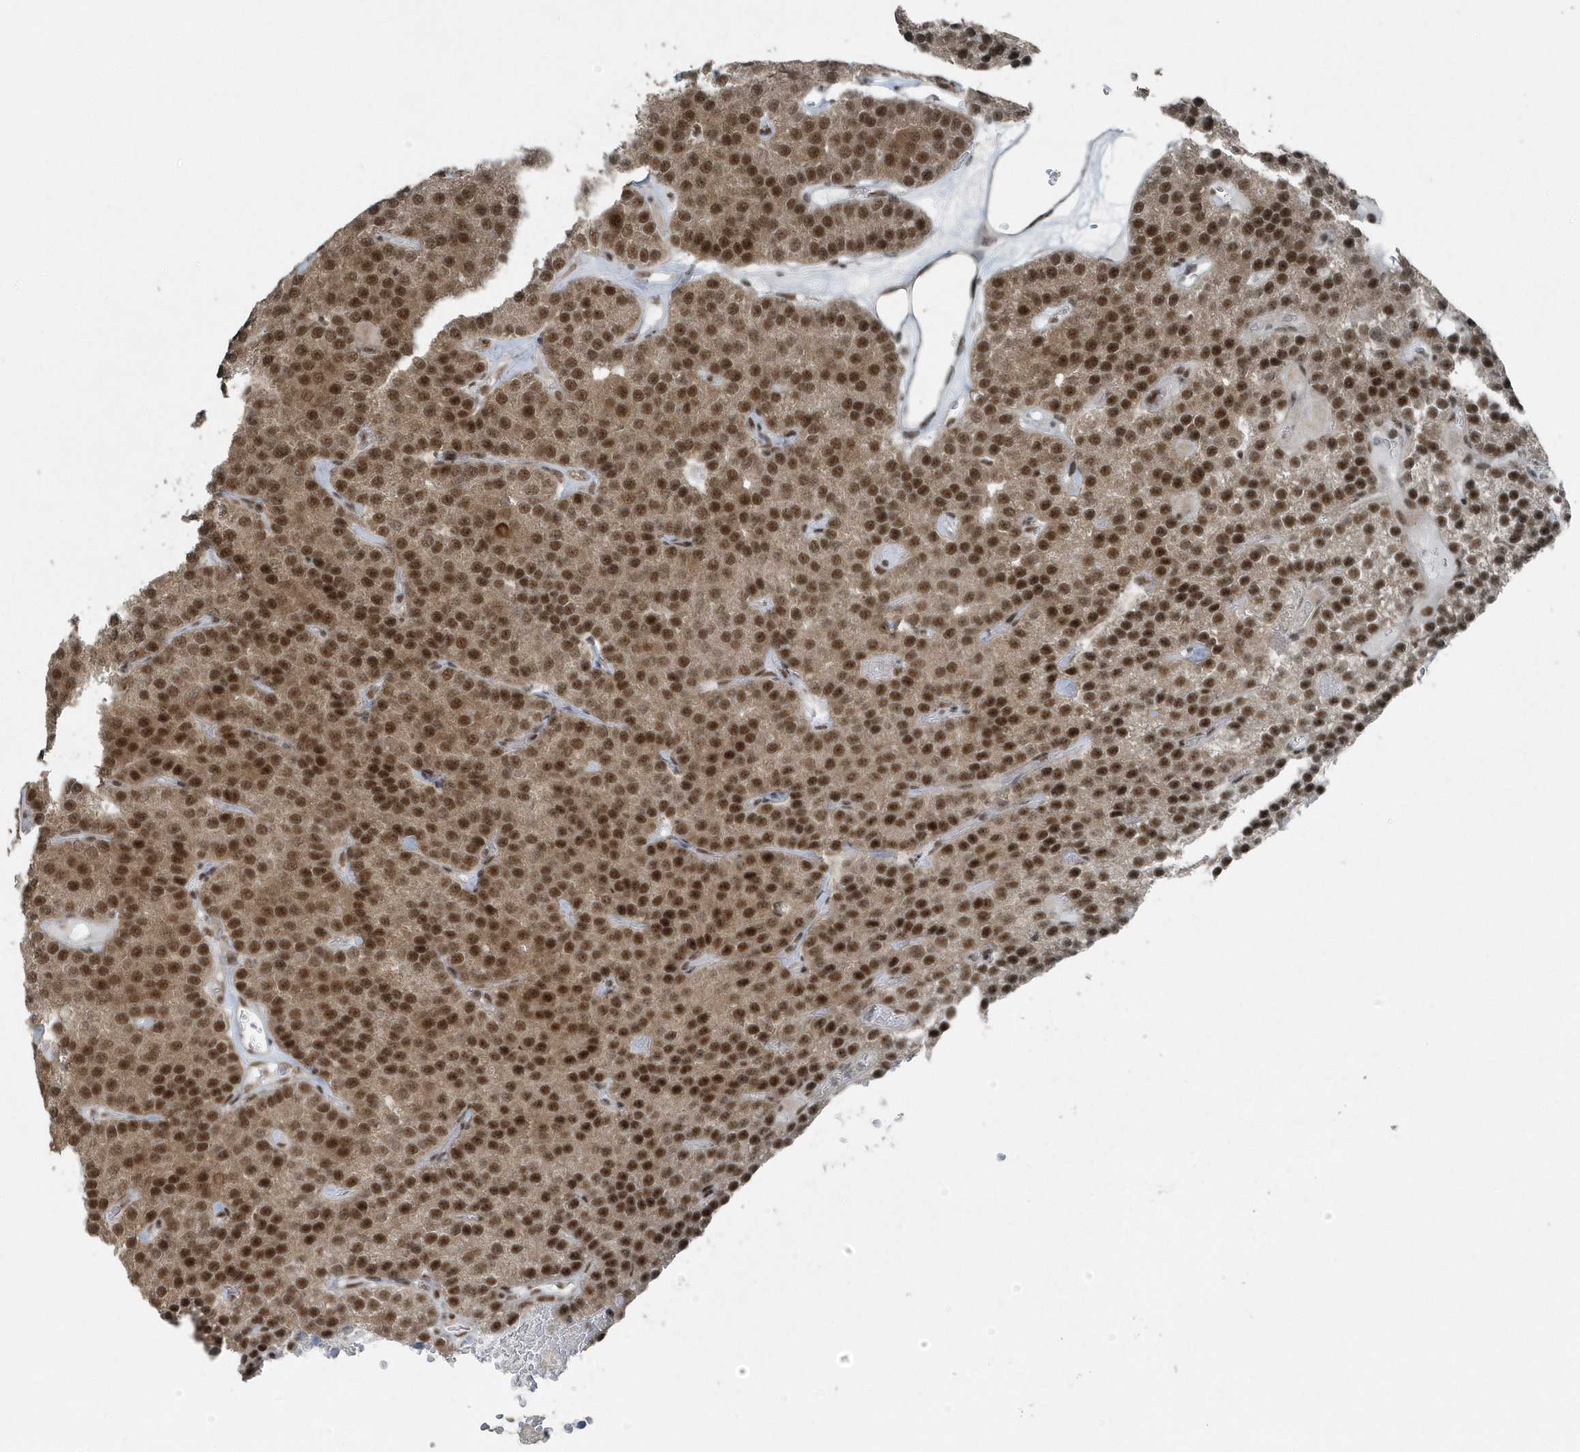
{"staining": {"intensity": "strong", "quantity": ">75%", "location": "cytoplasmic/membranous,nuclear"}, "tissue": "parathyroid gland", "cell_type": "Glandular cells", "image_type": "normal", "snomed": [{"axis": "morphology", "description": "Normal tissue, NOS"}, {"axis": "morphology", "description": "Adenoma, NOS"}, {"axis": "topography", "description": "Parathyroid gland"}], "caption": "Immunohistochemical staining of normal human parathyroid gland shows strong cytoplasmic/membranous,nuclear protein positivity in approximately >75% of glandular cells. (Brightfield microscopy of DAB IHC at high magnification).", "gene": "YTHDC1", "patient": {"sex": "female", "age": 86}}